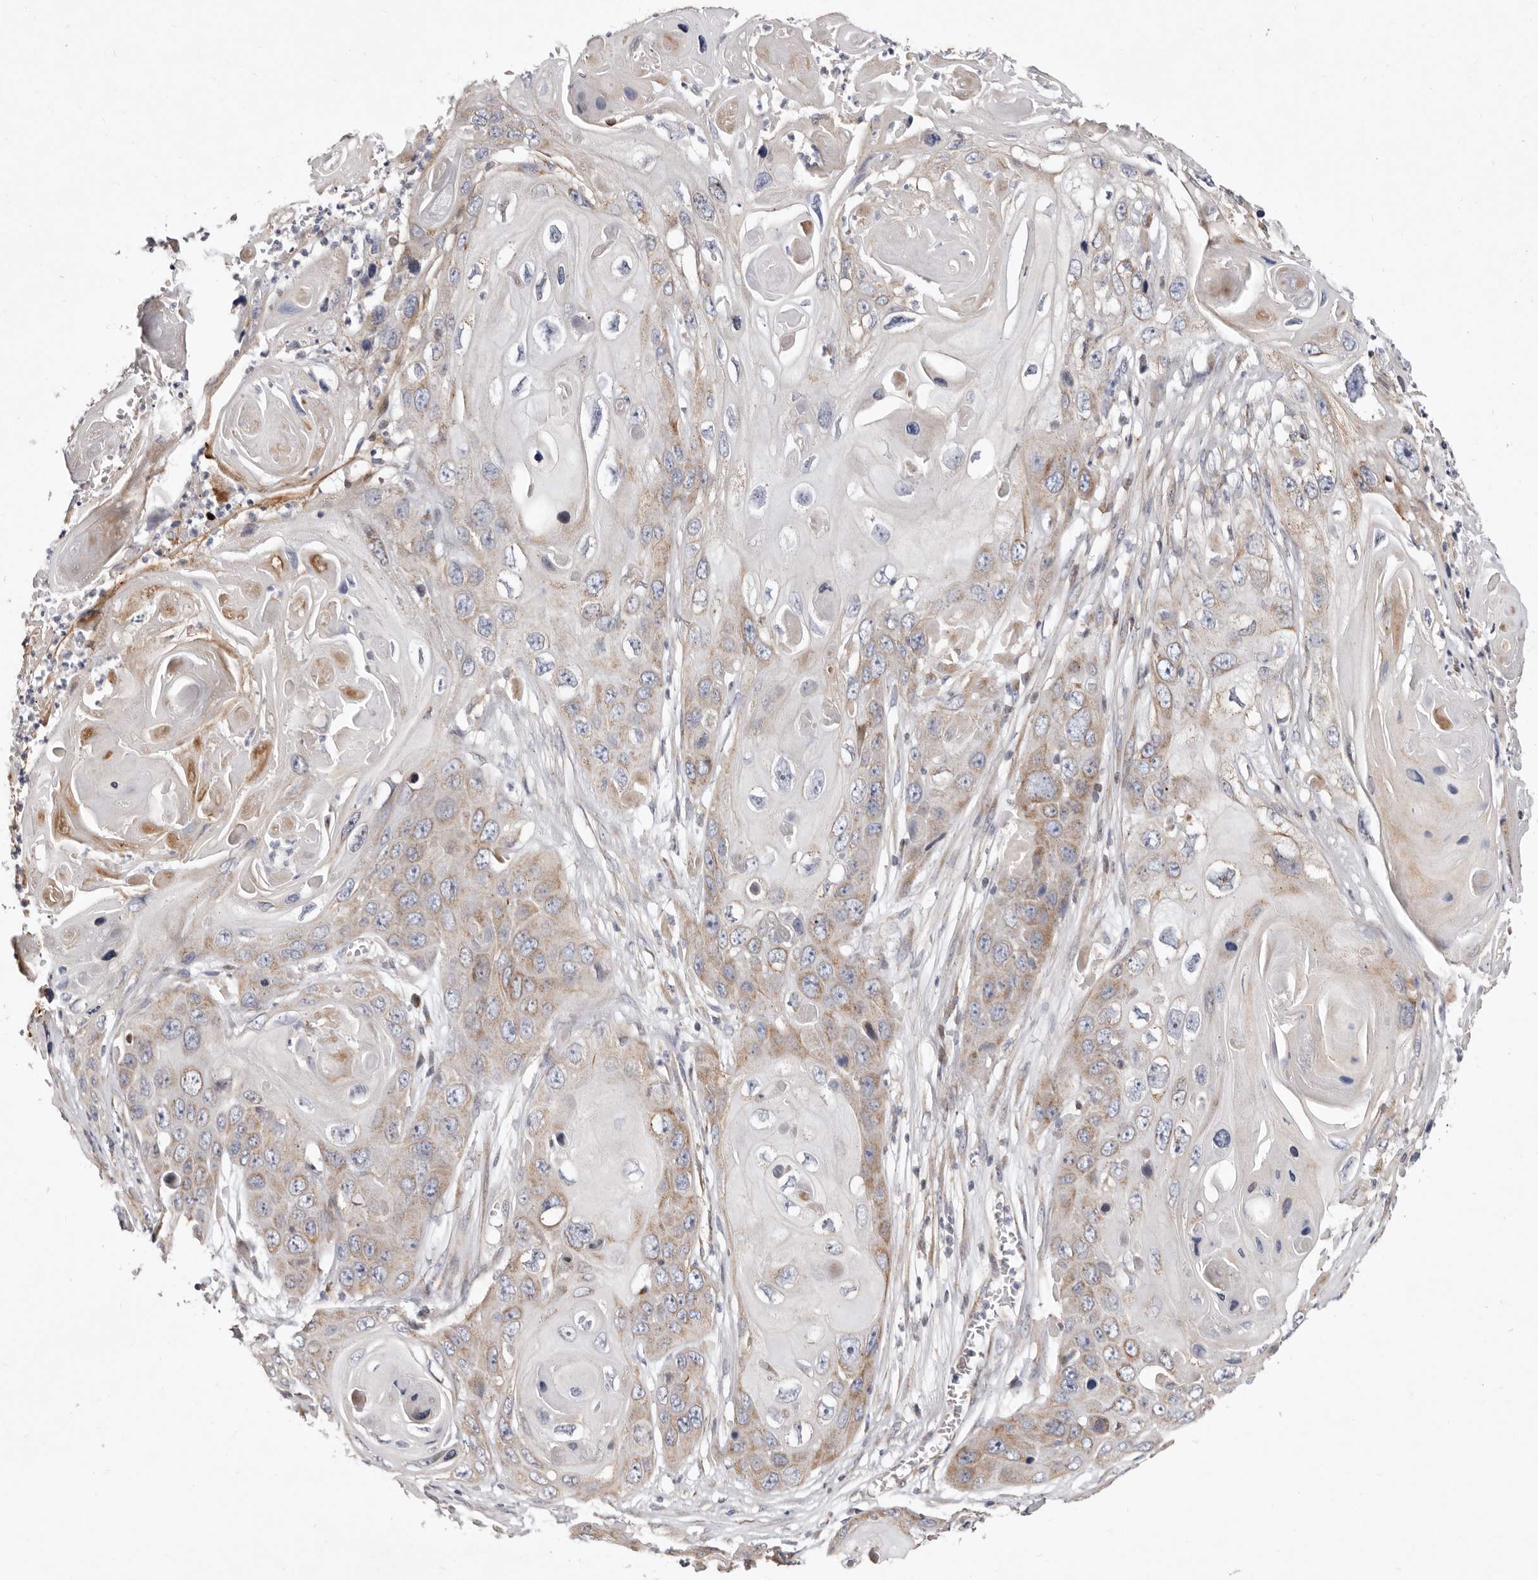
{"staining": {"intensity": "moderate", "quantity": "25%-75%", "location": "cytoplasmic/membranous"}, "tissue": "skin cancer", "cell_type": "Tumor cells", "image_type": "cancer", "snomed": [{"axis": "morphology", "description": "Squamous cell carcinoma, NOS"}, {"axis": "topography", "description": "Skin"}], "caption": "IHC (DAB) staining of human skin cancer (squamous cell carcinoma) shows moderate cytoplasmic/membranous protein staining in about 25%-75% of tumor cells. (DAB (3,3'-diaminobenzidine) IHC, brown staining for protein, blue staining for nuclei).", "gene": "TIMM17B", "patient": {"sex": "male", "age": 55}}